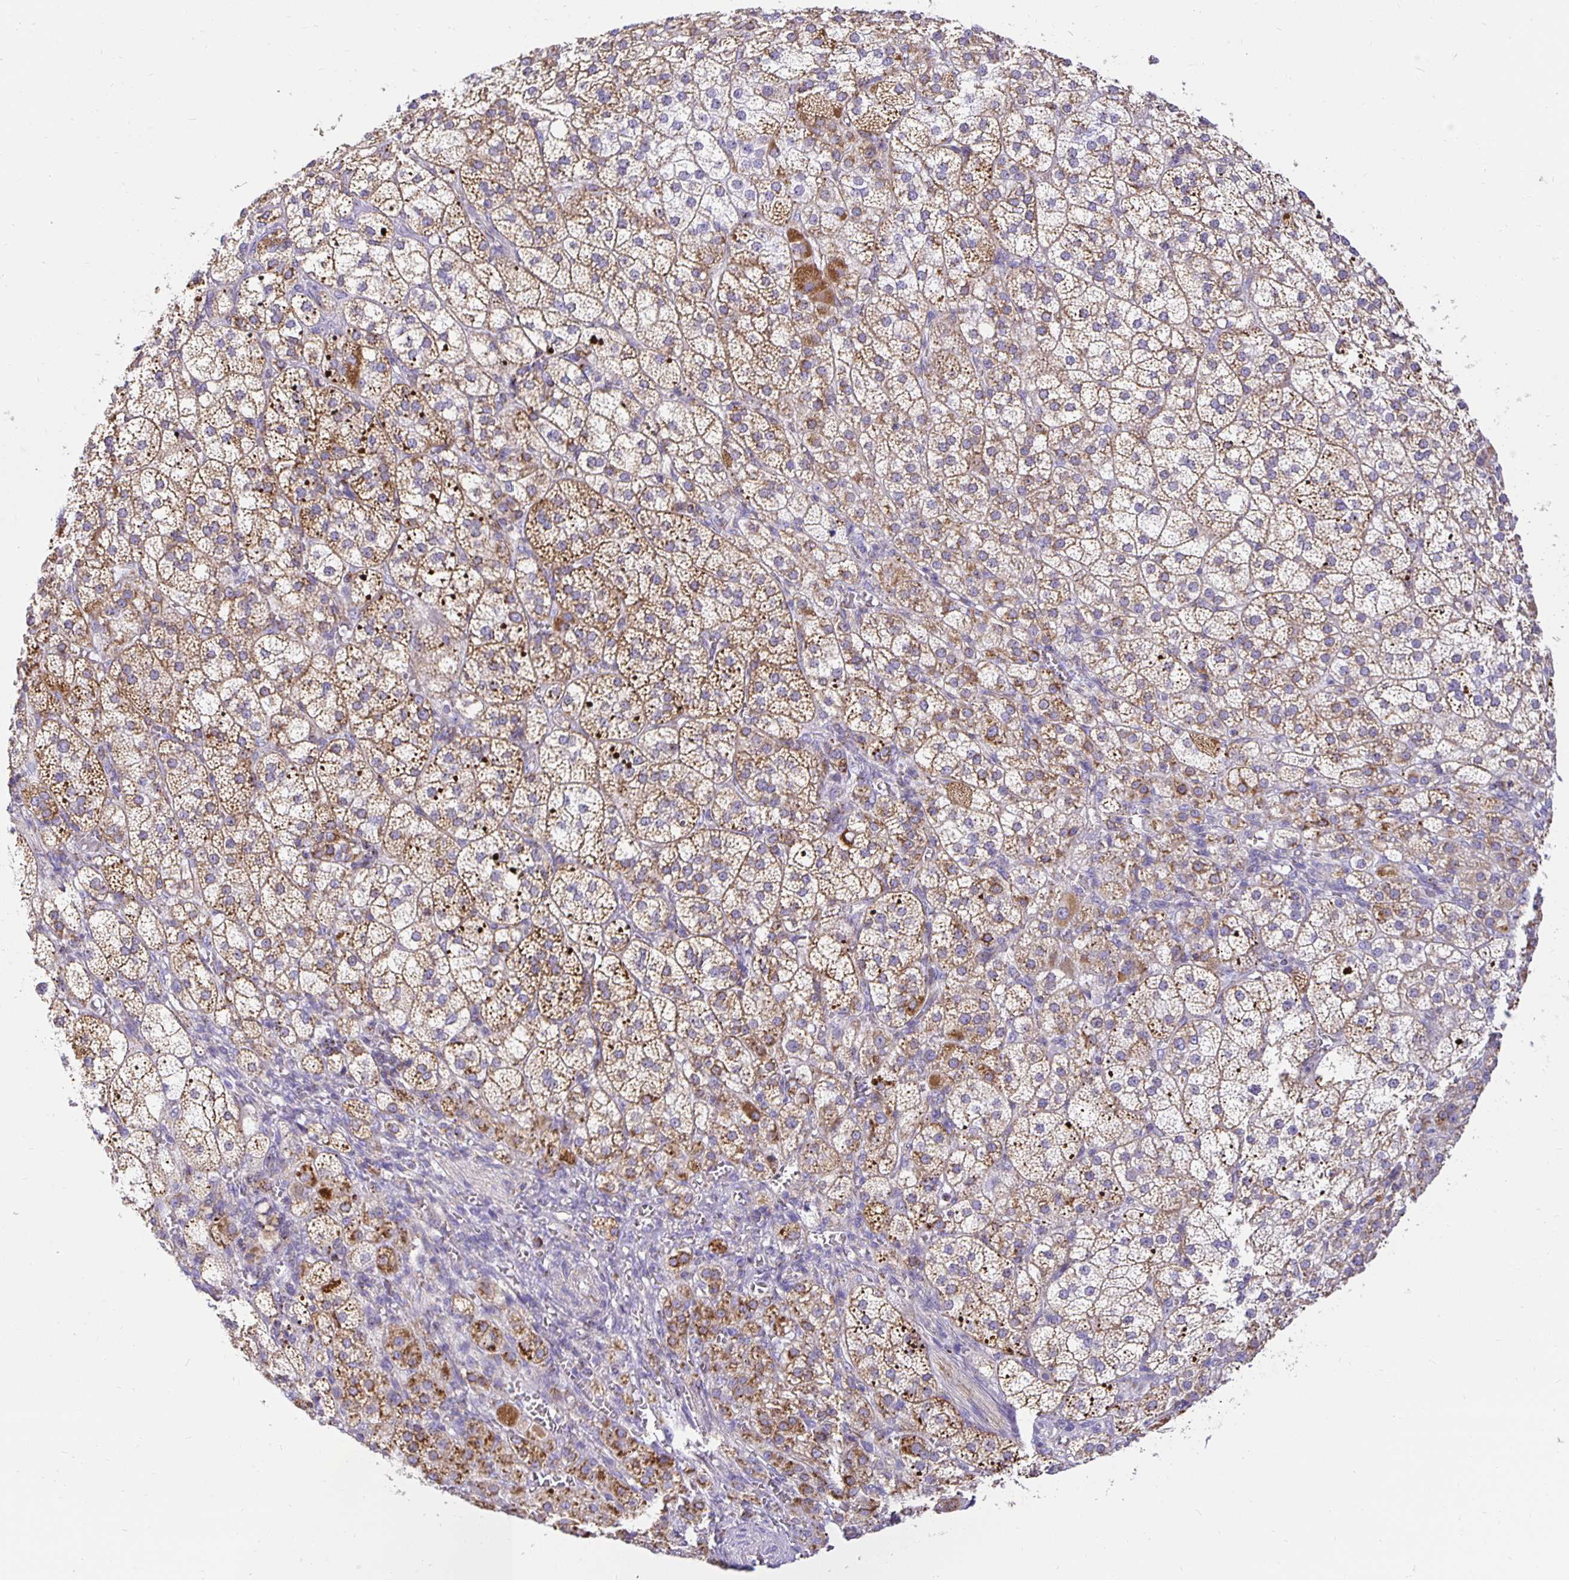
{"staining": {"intensity": "moderate", "quantity": ">75%", "location": "cytoplasmic/membranous"}, "tissue": "adrenal gland", "cell_type": "Glandular cells", "image_type": "normal", "snomed": [{"axis": "morphology", "description": "Normal tissue, NOS"}, {"axis": "topography", "description": "Adrenal gland"}], "caption": "Immunohistochemistry (IHC) histopathology image of unremarkable human adrenal gland stained for a protein (brown), which reveals medium levels of moderate cytoplasmic/membranous staining in approximately >75% of glandular cells.", "gene": "PLAAT2", "patient": {"sex": "female", "age": 60}}